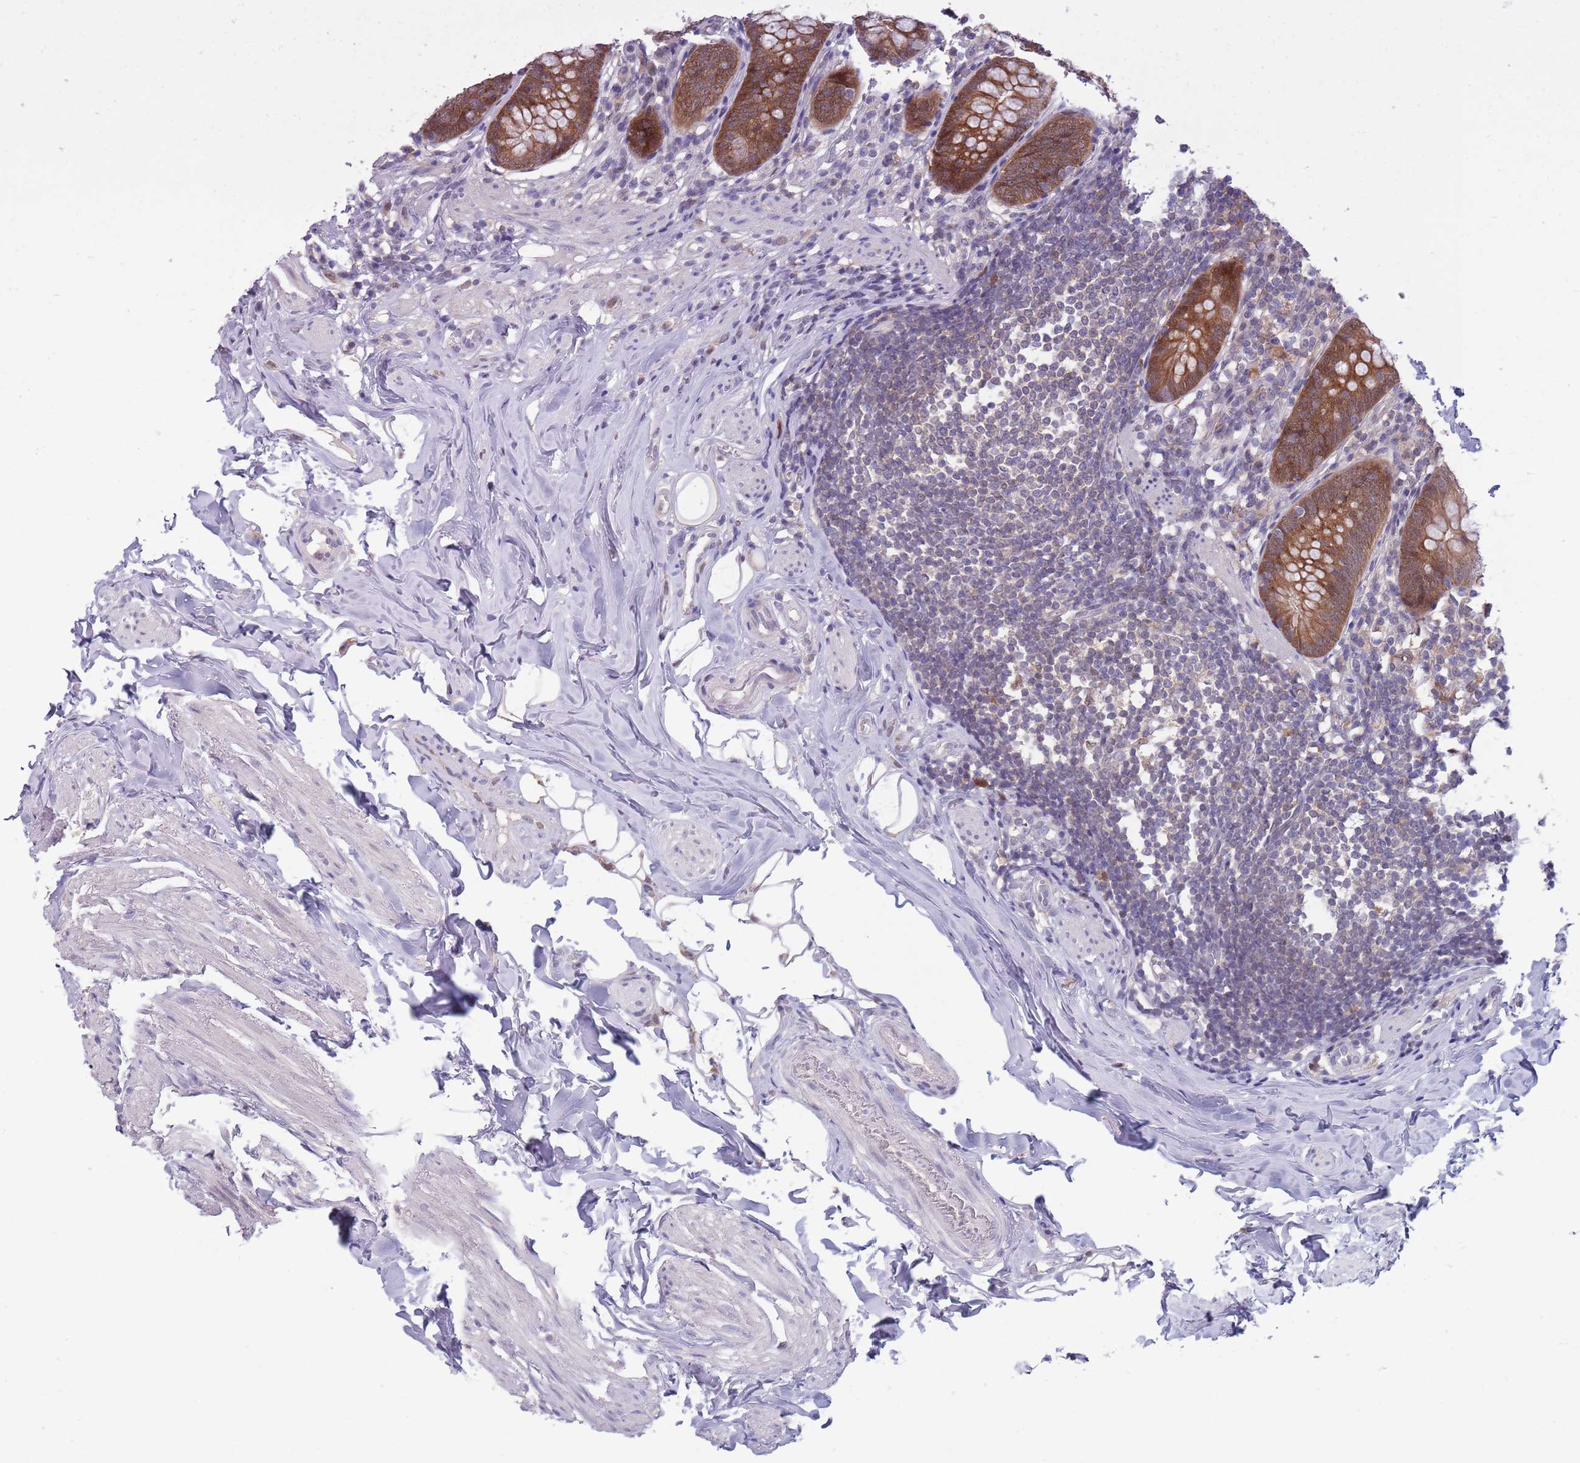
{"staining": {"intensity": "moderate", "quantity": ">75%", "location": "cytoplasmic/membranous"}, "tissue": "appendix", "cell_type": "Glandular cells", "image_type": "normal", "snomed": [{"axis": "morphology", "description": "Normal tissue, NOS"}, {"axis": "topography", "description": "Appendix"}], "caption": "Immunohistochemistry (IHC) staining of normal appendix, which exhibits medium levels of moderate cytoplasmic/membranous positivity in about >75% of glandular cells indicating moderate cytoplasmic/membranous protein positivity. The staining was performed using DAB (3,3'-diaminobenzidine) (brown) for protein detection and nuclei were counterstained in hematoxylin (blue).", "gene": "CLNS1A", "patient": {"sex": "female", "age": 62}}